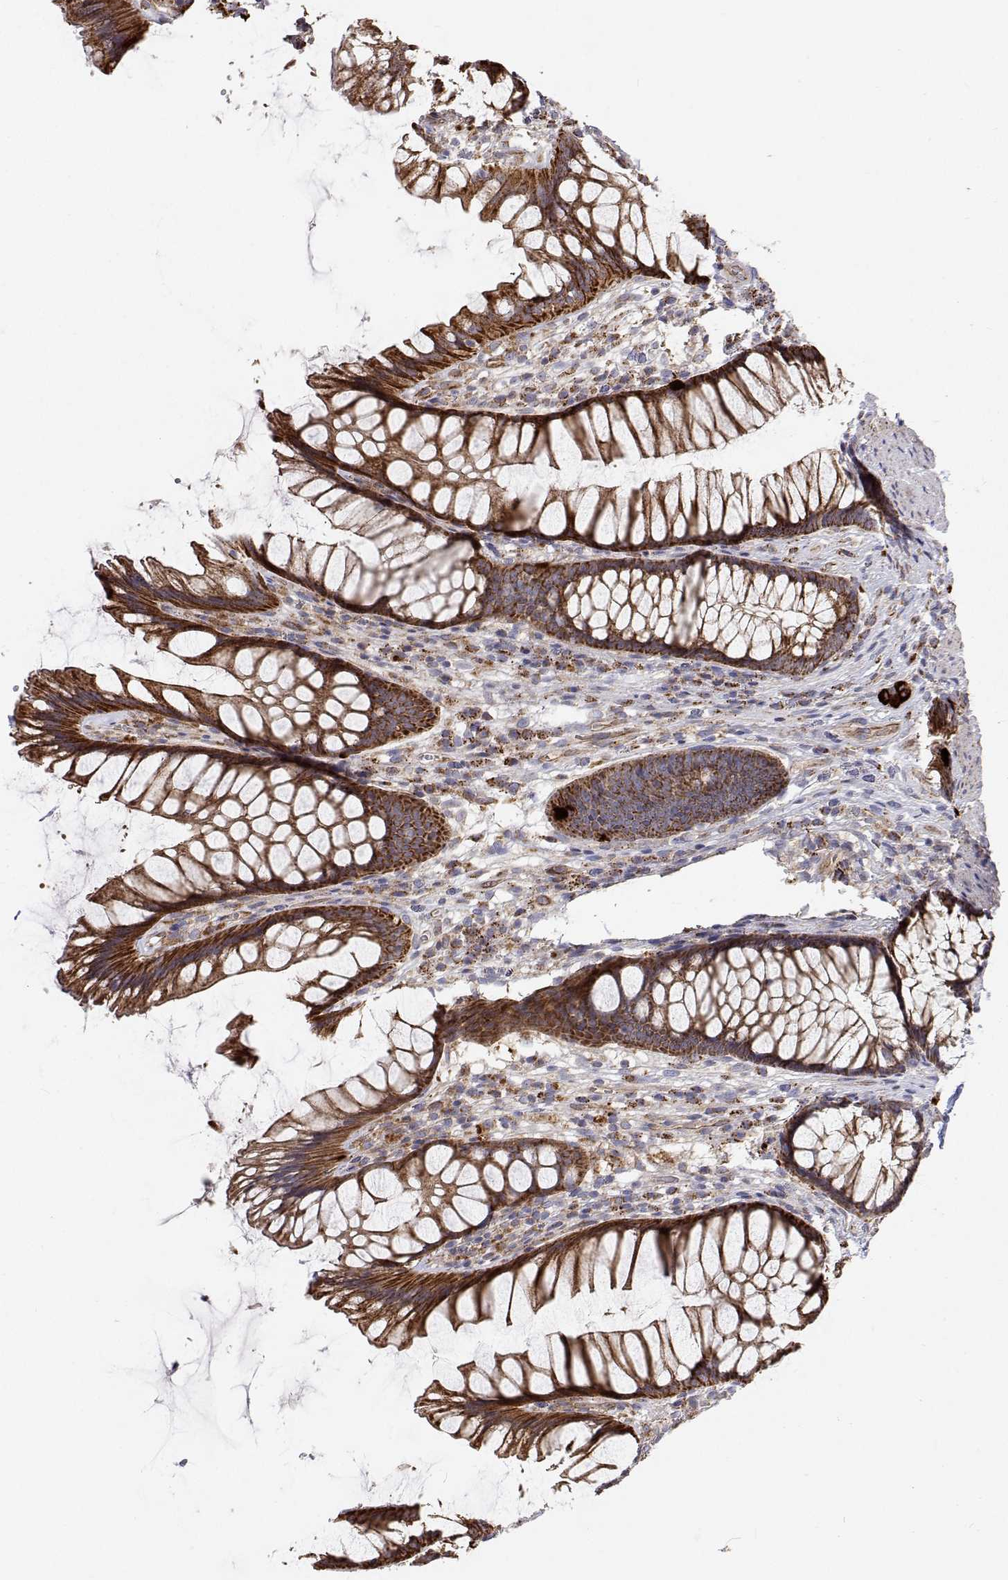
{"staining": {"intensity": "strong", "quantity": ">75%", "location": "cytoplasmic/membranous"}, "tissue": "rectum", "cell_type": "Glandular cells", "image_type": "normal", "snomed": [{"axis": "morphology", "description": "Normal tissue, NOS"}, {"axis": "topography", "description": "Rectum"}], "caption": "Glandular cells demonstrate high levels of strong cytoplasmic/membranous positivity in approximately >75% of cells in benign human rectum.", "gene": "SPICE1", "patient": {"sex": "male", "age": 53}}